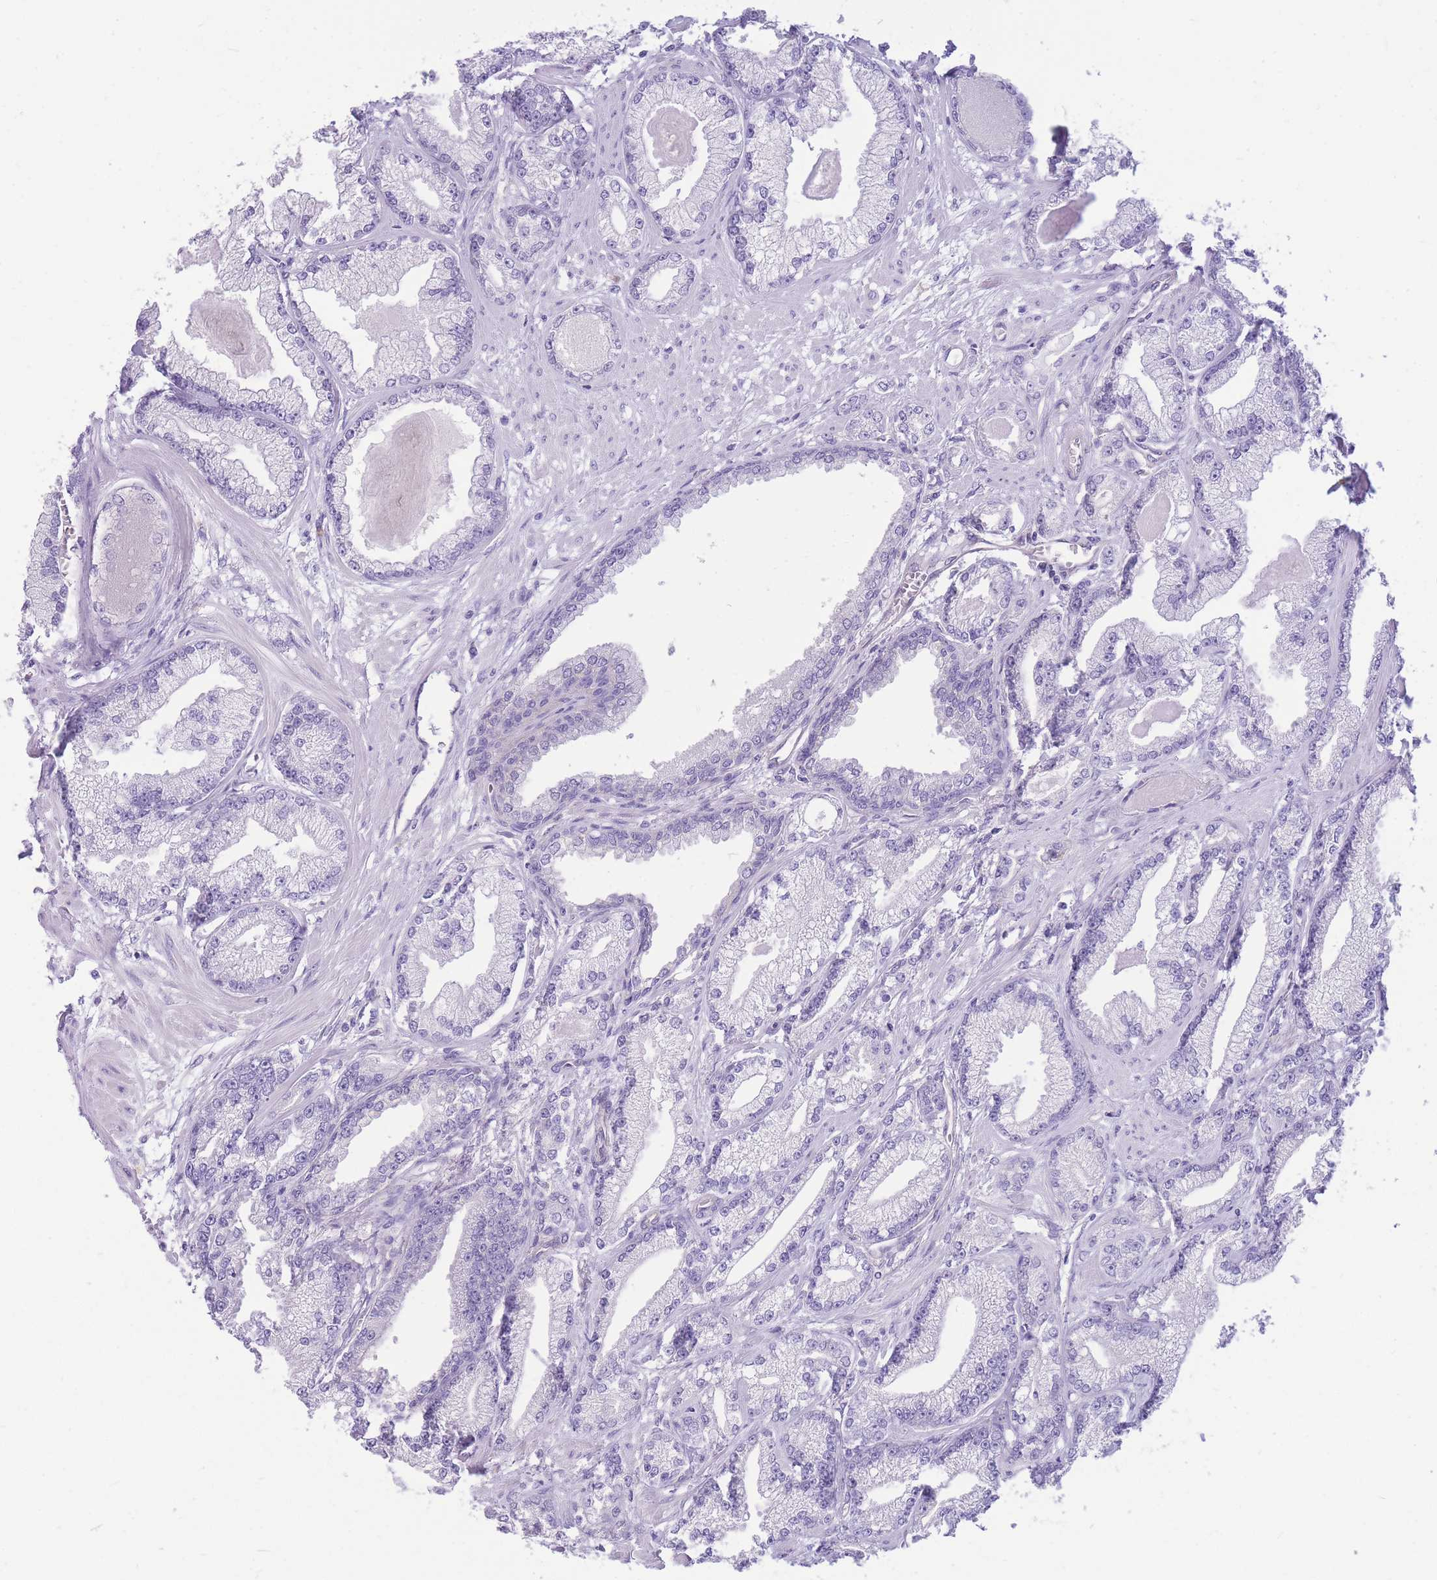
{"staining": {"intensity": "negative", "quantity": "none", "location": "none"}, "tissue": "prostate cancer", "cell_type": "Tumor cells", "image_type": "cancer", "snomed": [{"axis": "morphology", "description": "Adenocarcinoma, Low grade"}, {"axis": "topography", "description": "Prostate"}], "caption": "High magnification brightfield microscopy of prostate cancer stained with DAB (brown) and counterstained with hematoxylin (blue): tumor cells show no significant staining.", "gene": "ZNF311", "patient": {"sex": "male", "age": 64}}